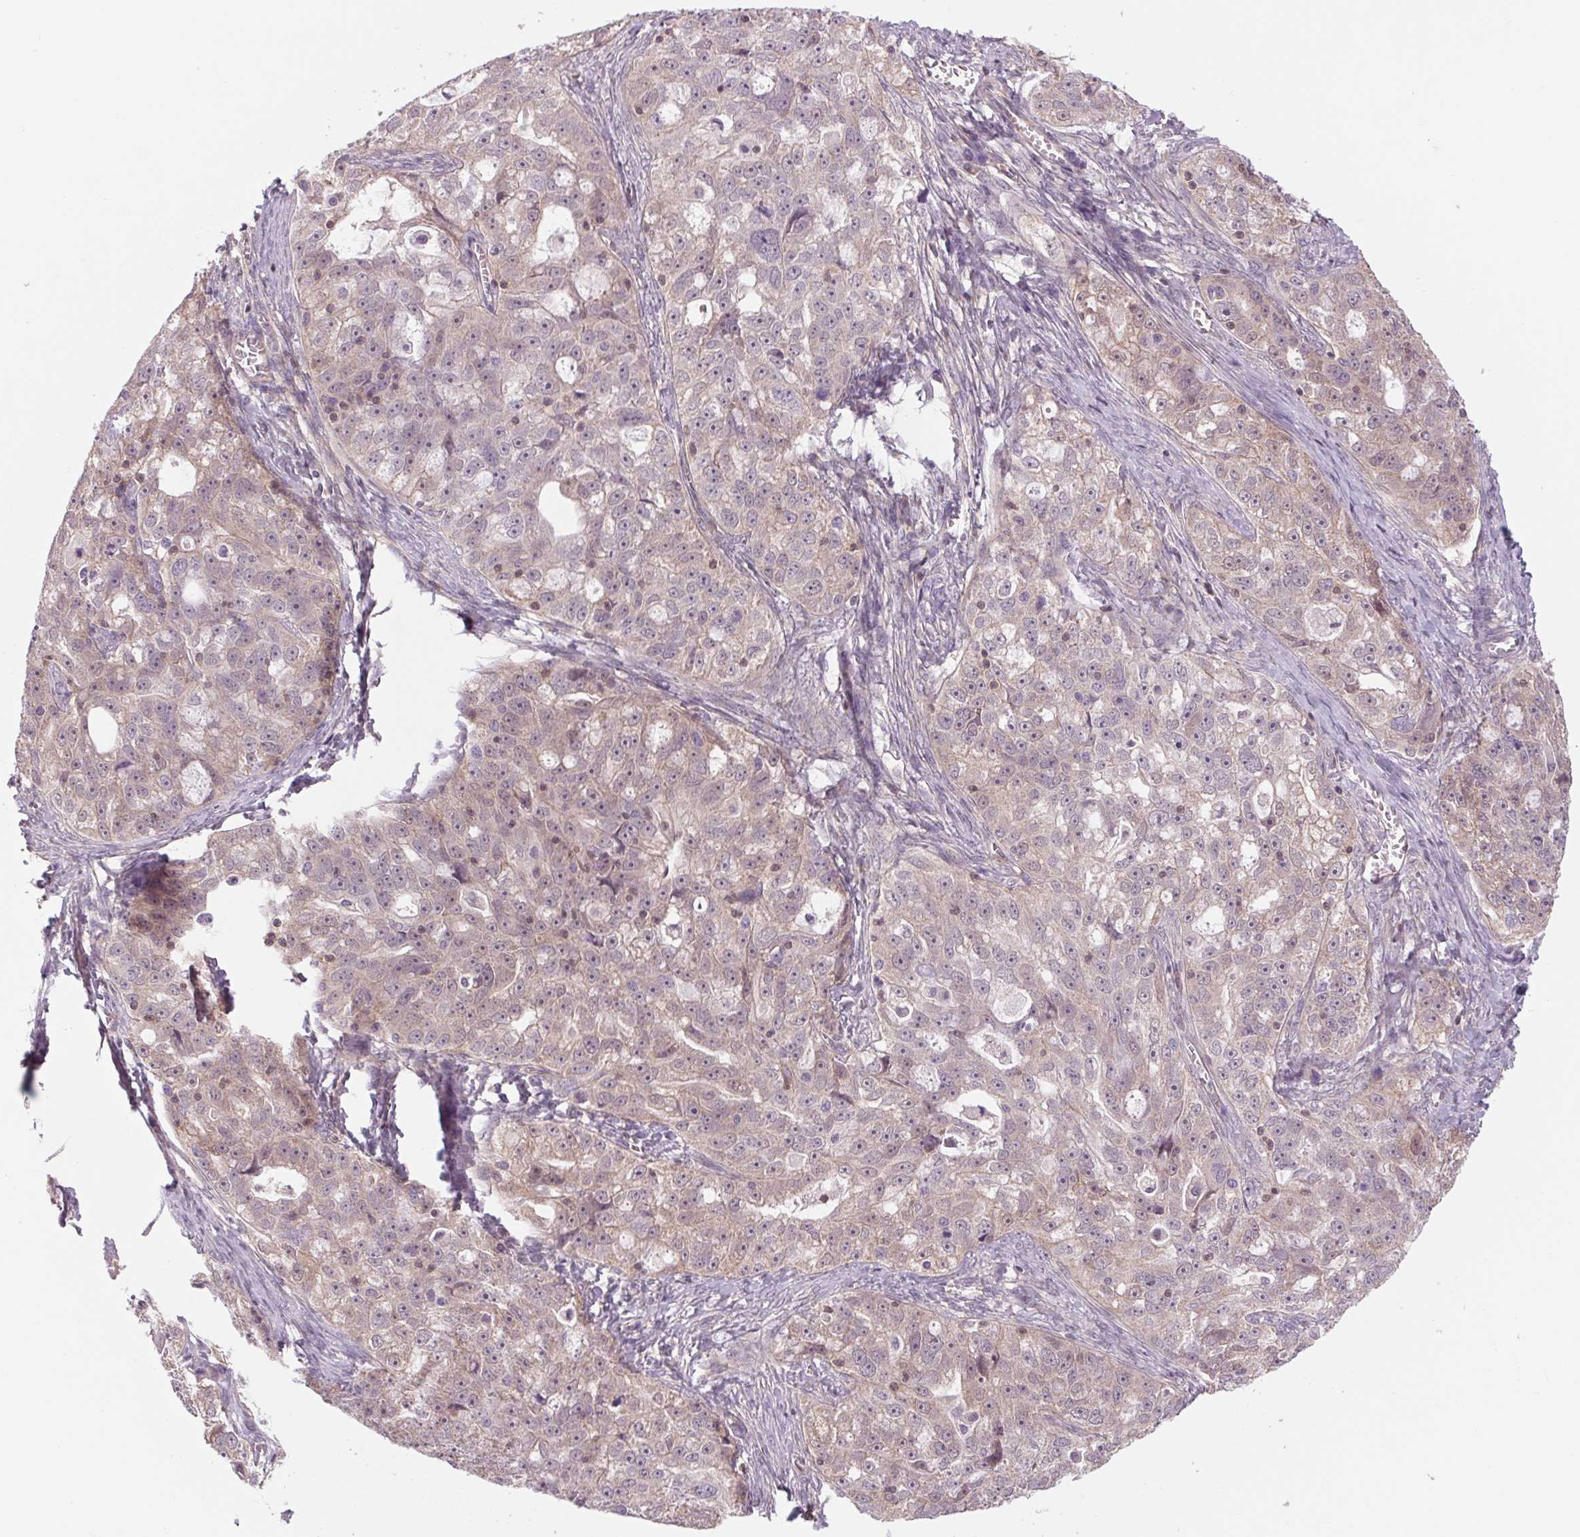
{"staining": {"intensity": "weak", "quantity": "<25%", "location": "cytoplasmic/membranous"}, "tissue": "ovarian cancer", "cell_type": "Tumor cells", "image_type": "cancer", "snomed": [{"axis": "morphology", "description": "Cystadenocarcinoma, serous, NOS"}, {"axis": "topography", "description": "Ovary"}], "caption": "Immunohistochemical staining of ovarian serous cystadenocarcinoma displays no significant expression in tumor cells. (Stains: DAB immunohistochemistry with hematoxylin counter stain, Microscopy: brightfield microscopy at high magnification).", "gene": "SH3RF2", "patient": {"sex": "female", "age": 51}}